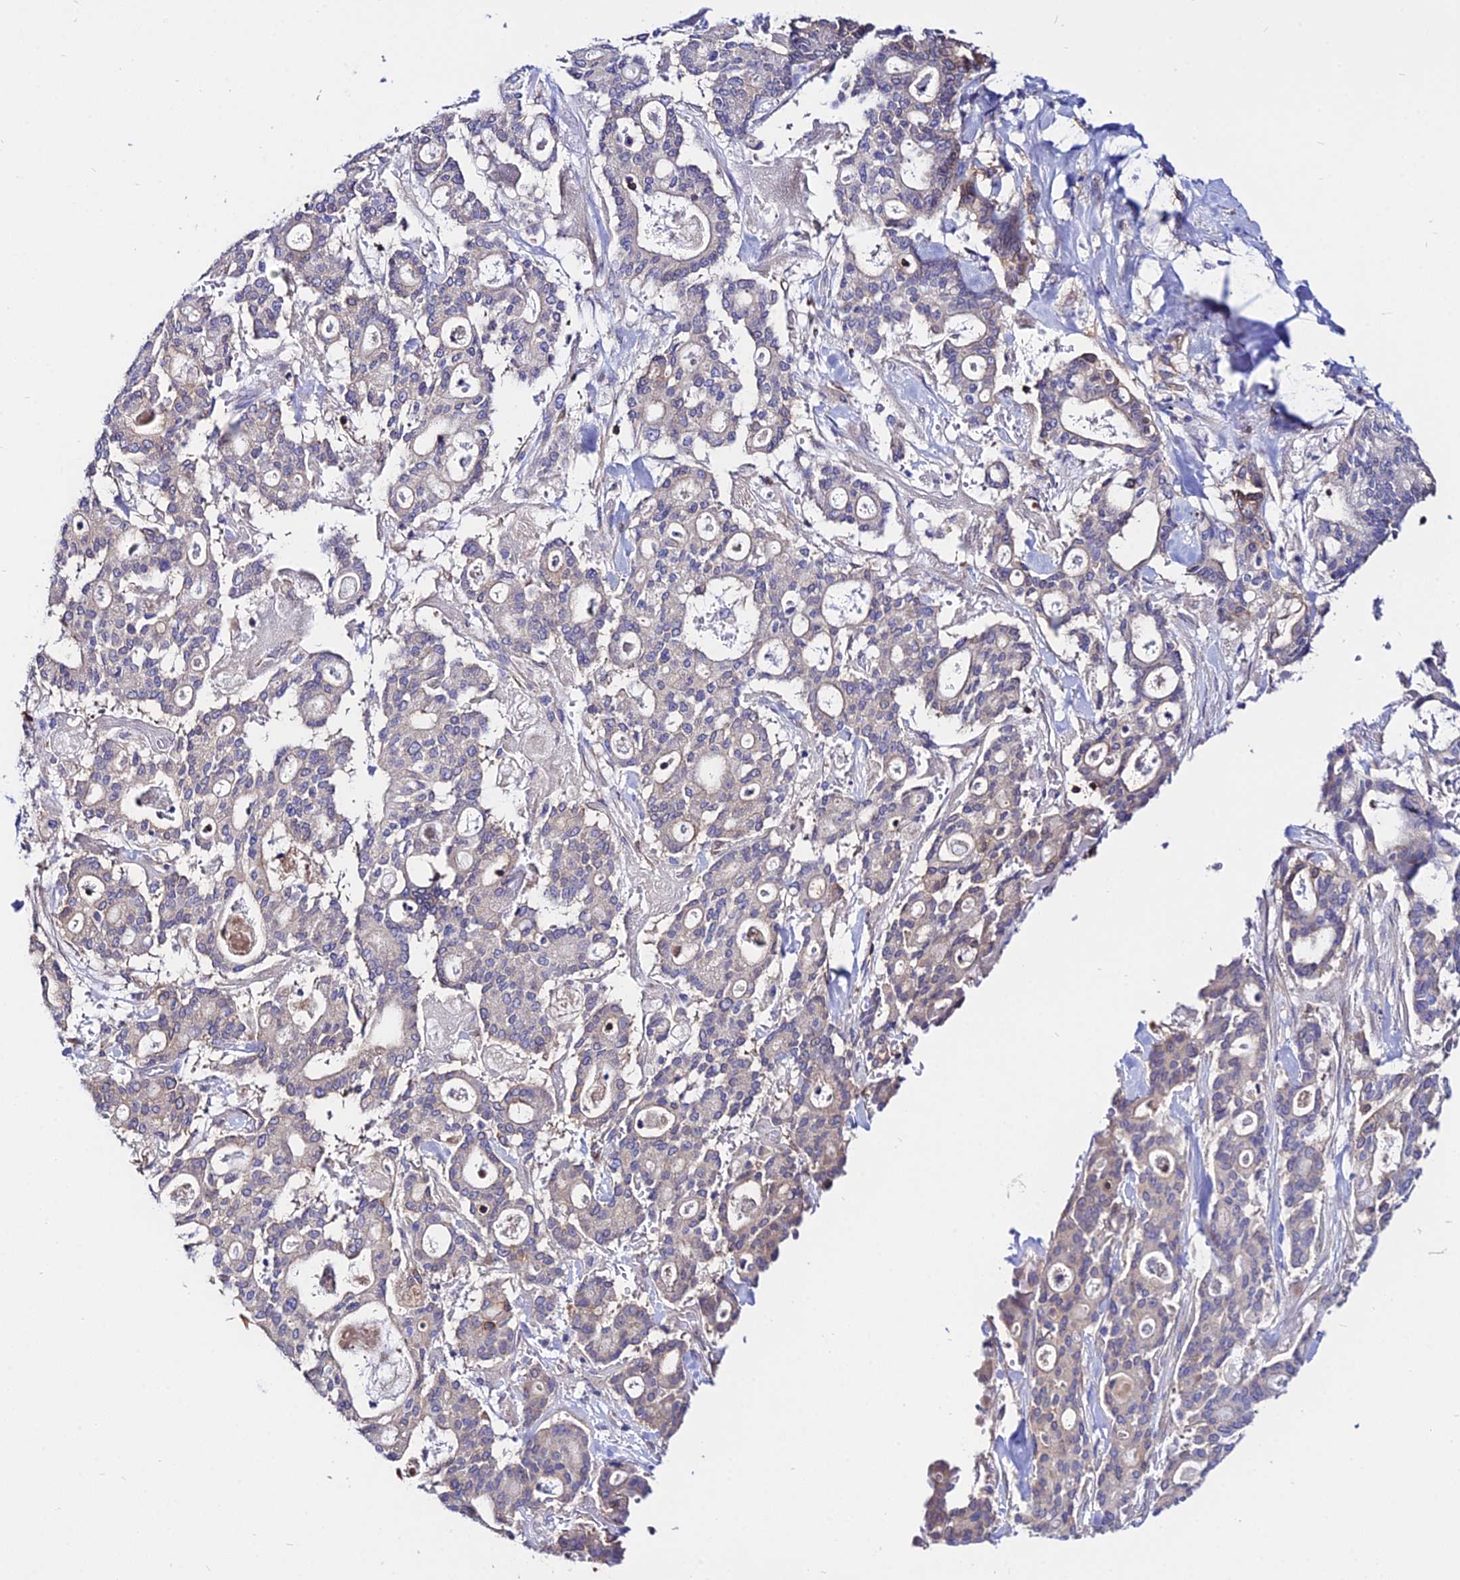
{"staining": {"intensity": "moderate", "quantity": "<25%", "location": "cytoplasmic/membranous"}, "tissue": "pancreatic cancer", "cell_type": "Tumor cells", "image_type": "cancer", "snomed": [{"axis": "morphology", "description": "Adenocarcinoma, NOS"}, {"axis": "topography", "description": "Pancreas"}], "caption": "A brown stain labels moderate cytoplasmic/membranous staining of a protein in human pancreatic adenocarcinoma tumor cells. (Brightfield microscopy of DAB IHC at high magnification).", "gene": "S100A16", "patient": {"sex": "male", "age": 63}}